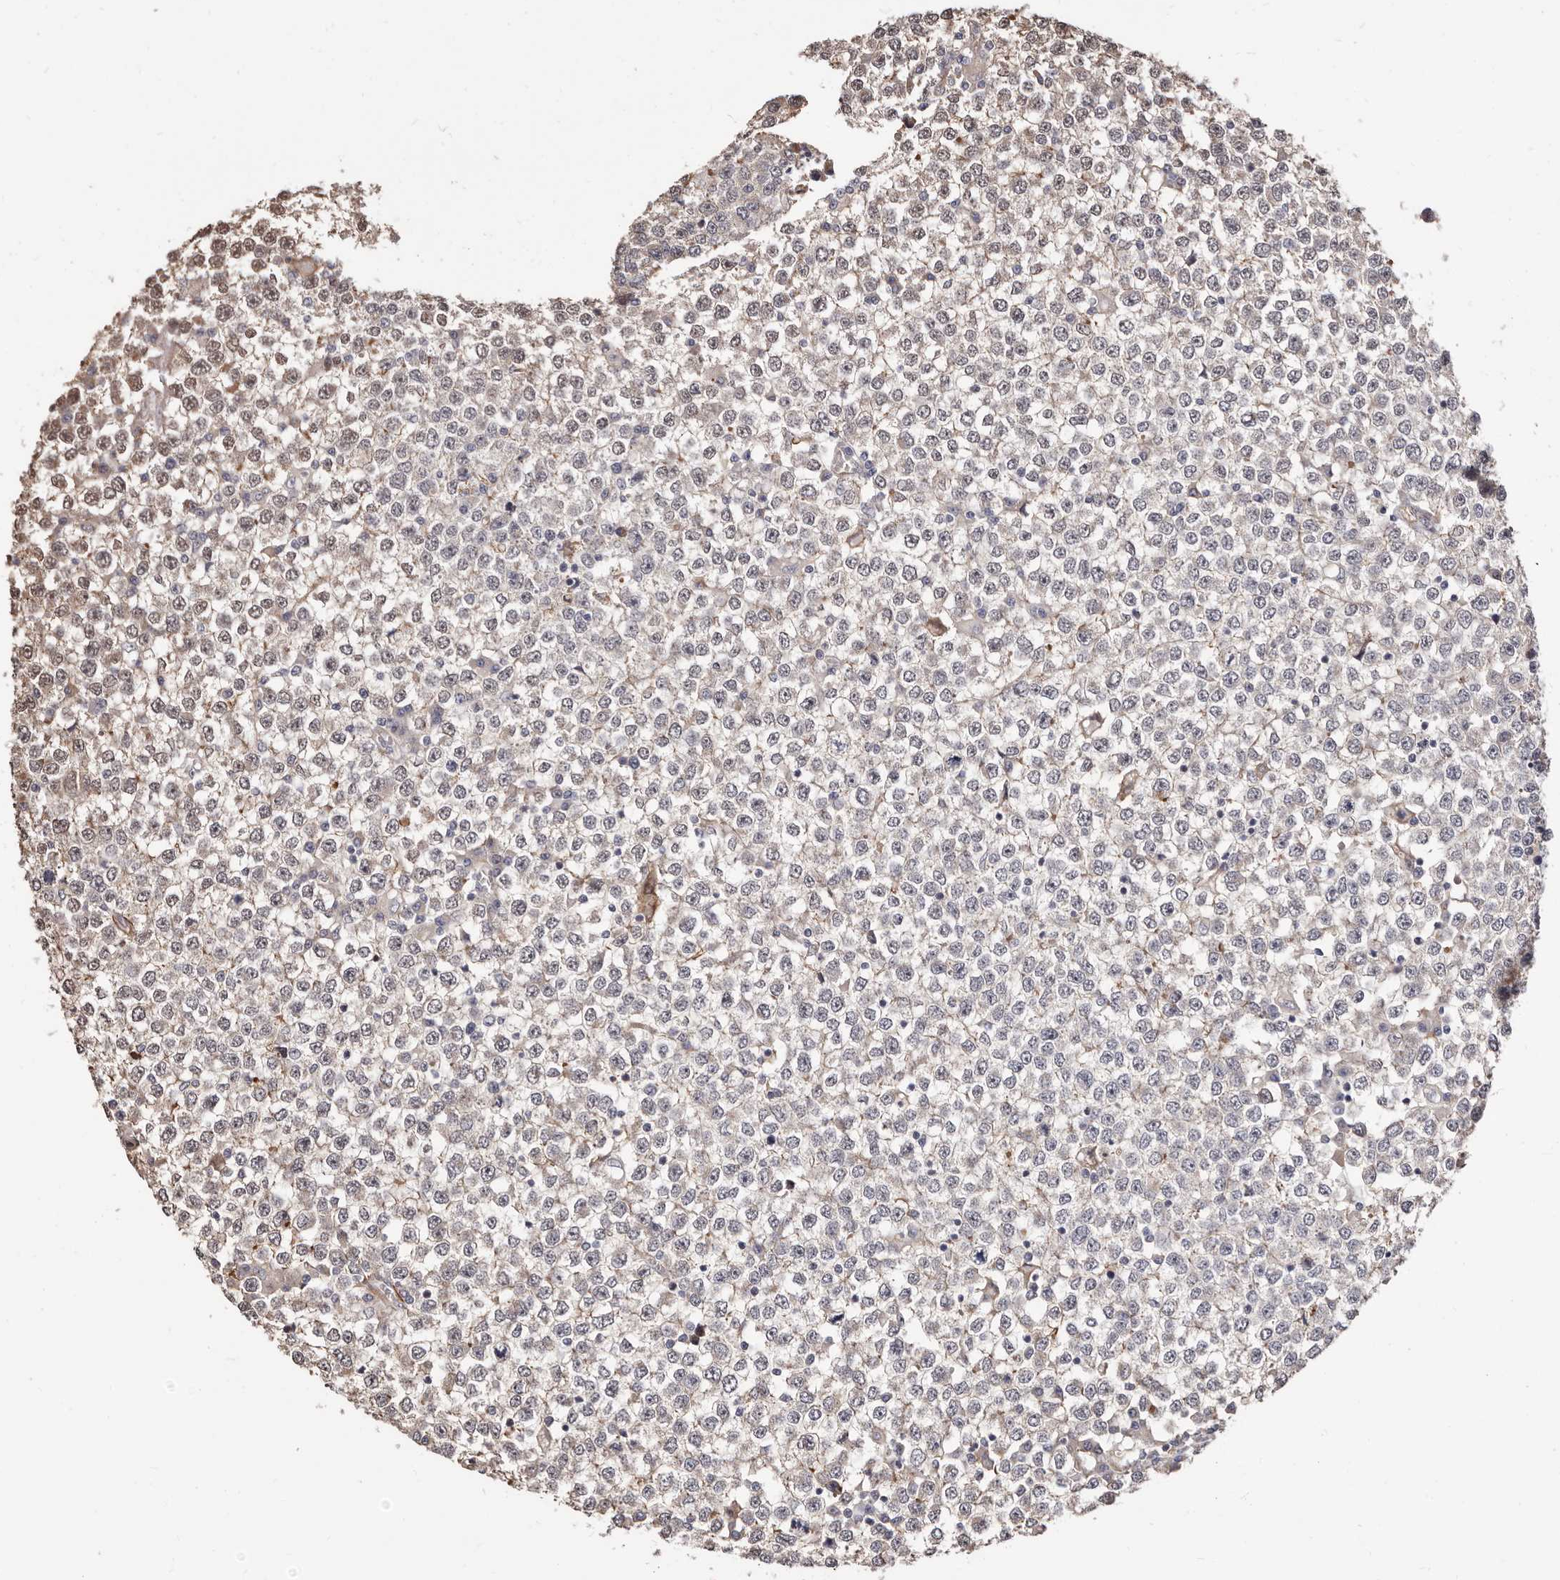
{"staining": {"intensity": "negative", "quantity": "none", "location": "none"}, "tissue": "testis cancer", "cell_type": "Tumor cells", "image_type": "cancer", "snomed": [{"axis": "morphology", "description": "Seminoma, NOS"}, {"axis": "topography", "description": "Testis"}], "caption": "An image of human seminoma (testis) is negative for staining in tumor cells.", "gene": "TRIP13", "patient": {"sex": "male", "age": 65}}